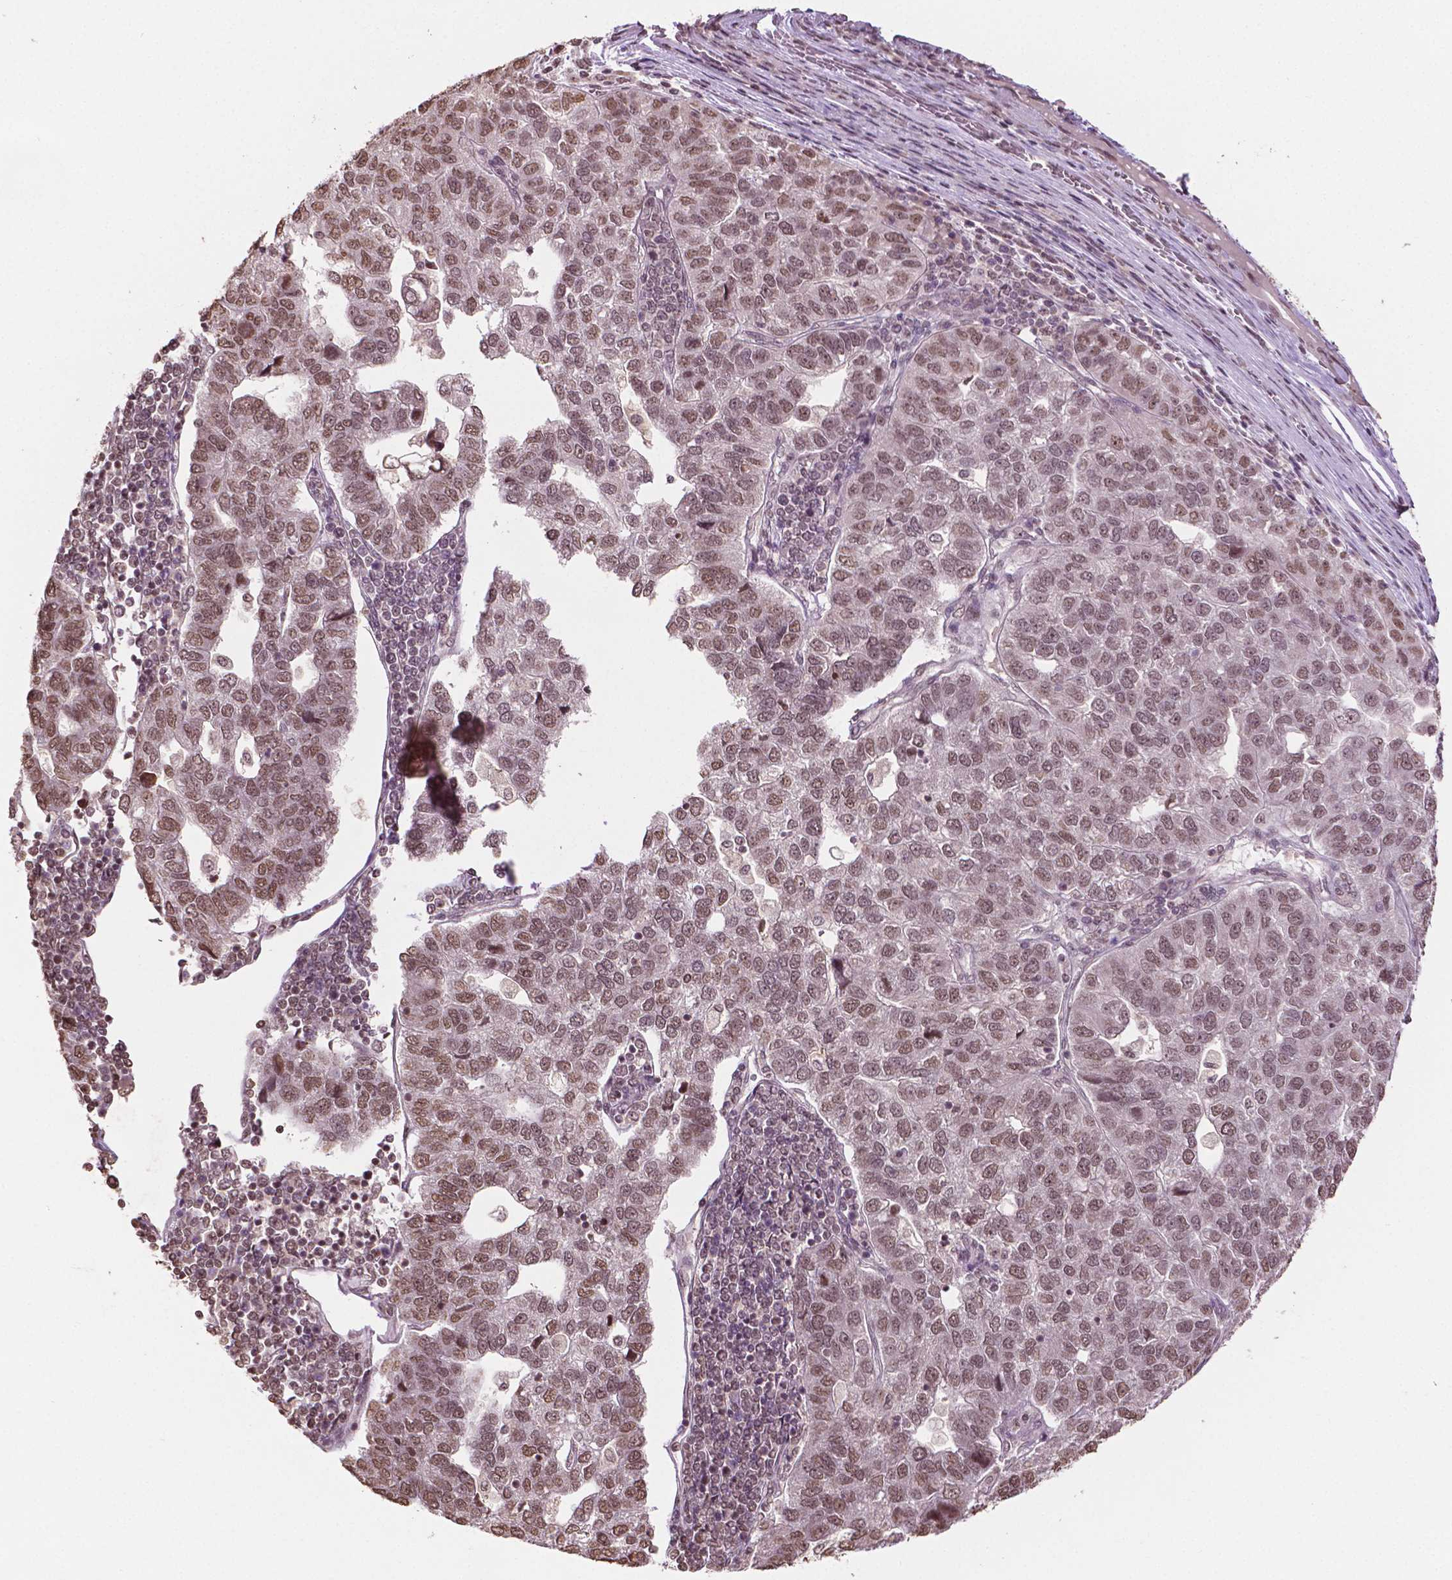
{"staining": {"intensity": "moderate", "quantity": ">75%", "location": "nuclear"}, "tissue": "pancreatic cancer", "cell_type": "Tumor cells", "image_type": "cancer", "snomed": [{"axis": "morphology", "description": "Adenocarcinoma, NOS"}, {"axis": "topography", "description": "Pancreas"}], "caption": "Moderate nuclear protein expression is appreciated in approximately >75% of tumor cells in adenocarcinoma (pancreatic). The staining was performed using DAB (3,3'-diaminobenzidine), with brown indicating positive protein expression. Nuclei are stained blue with hematoxylin.", "gene": "DEK", "patient": {"sex": "female", "age": 61}}